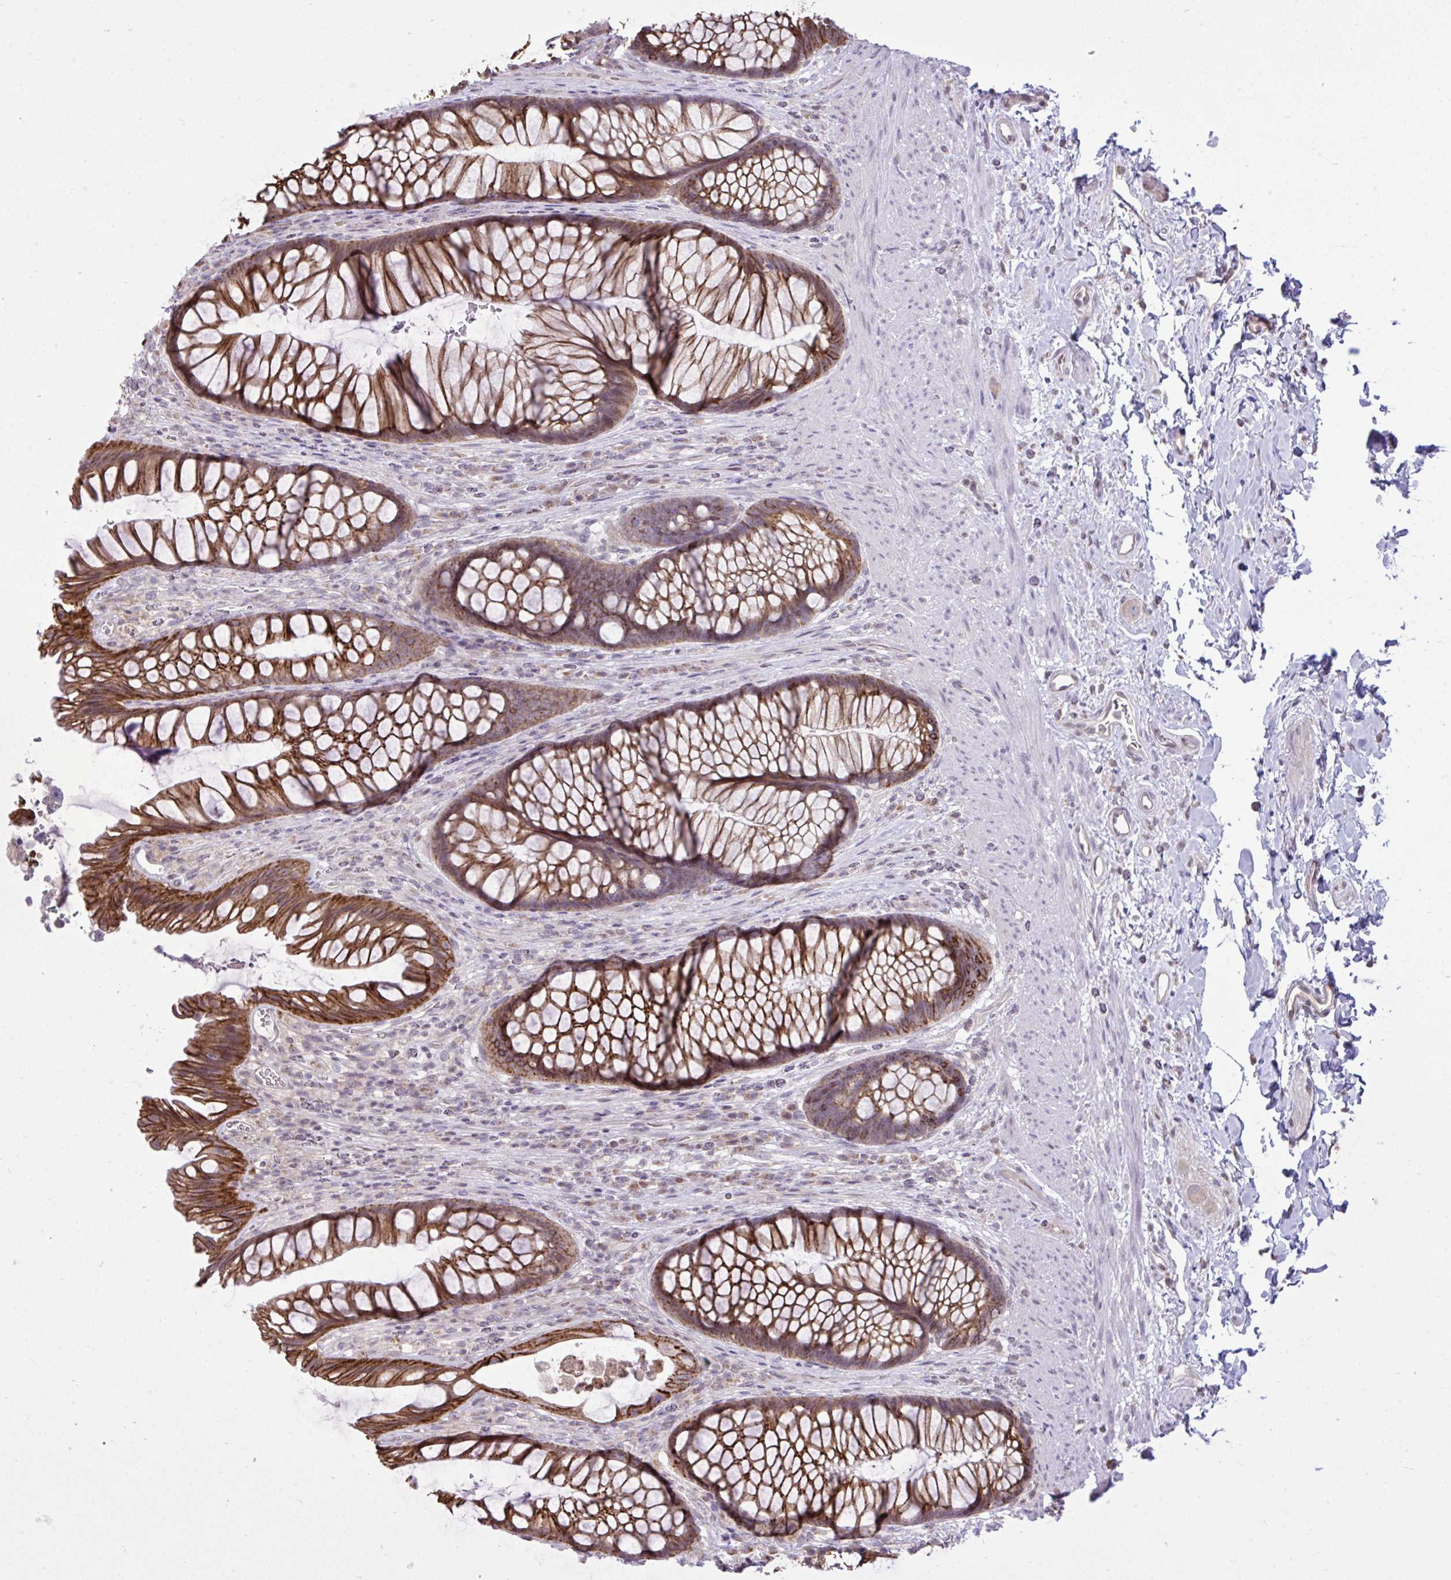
{"staining": {"intensity": "strong", "quantity": ">75%", "location": "cytoplasmic/membranous"}, "tissue": "rectum", "cell_type": "Glandular cells", "image_type": "normal", "snomed": [{"axis": "morphology", "description": "Normal tissue, NOS"}, {"axis": "topography", "description": "Rectum"}], "caption": "IHC image of normal rectum stained for a protein (brown), which reveals high levels of strong cytoplasmic/membranous staining in approximately >75% of glandular cells.", "gene": "CYP20A1", "patient": {"sex": "male", "age": 53}}